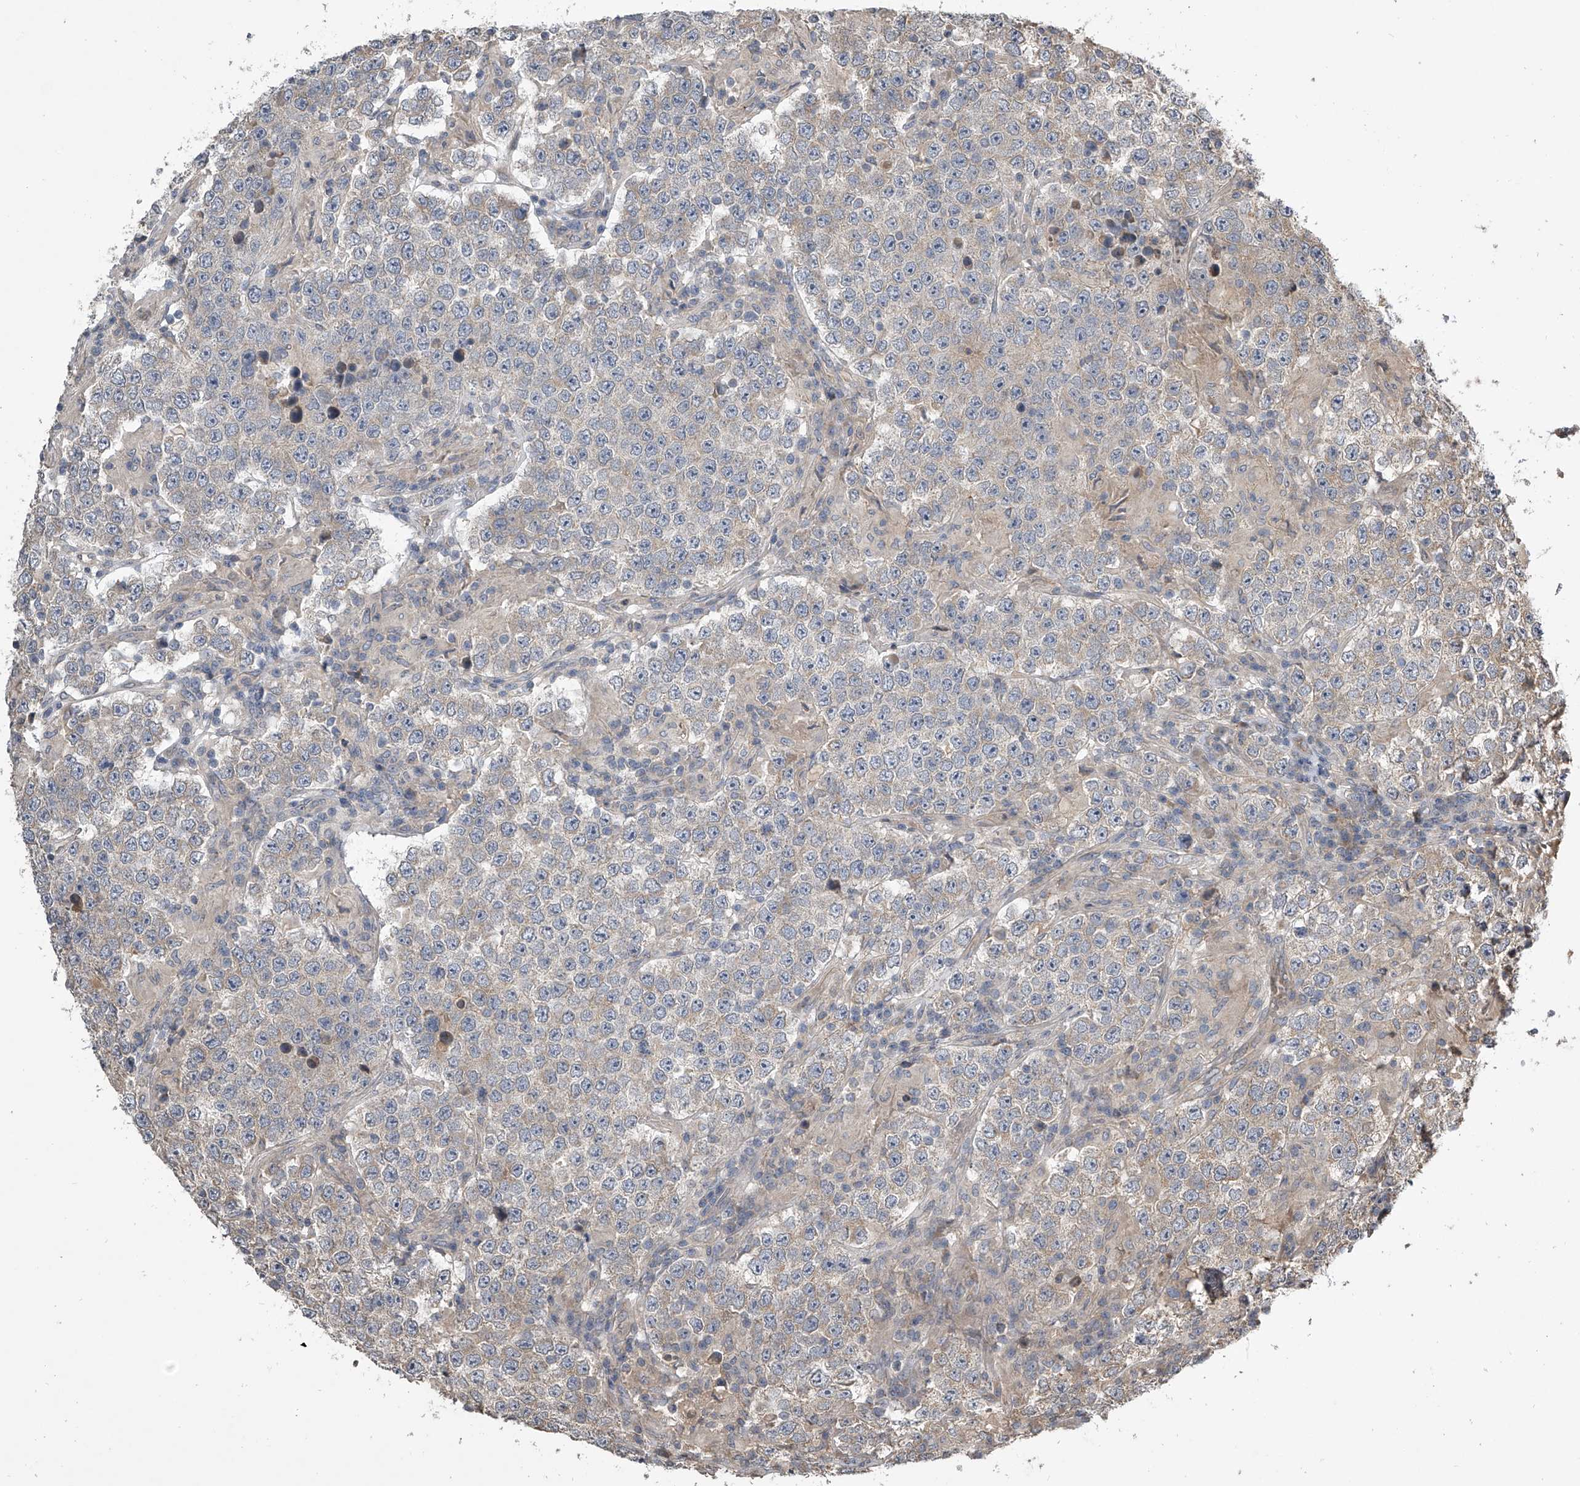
{"staining": {"intensity": "negative", "quantity": "none", "location": "none"}, "tissue": "testis cancer", "cell_type": "Tumor cells", "image_type": "cancer", "snomed": [{"axis": "morphology", "description": "Normal tissue, NOS"}, {"axis": "morphology", "description": "Urothelial carcinoma, High grade"}, {"axis": "morphology", "description": "Seminoma, NOS"}, {"axis": "morphology", "description": "Carcinoma, Embryonal, NOS"}, {"axis": "topography", "description": "Urinary bladder"}, {"axis": "topography", "description": "Testis"}], "caption": "High magnification brightfield microscopy of testis cancer stained with DAB (3,3'-diaminobenzidine) (brown) and counterstained with hematoxylin (blue): tumor cells show no significant positivity.", "gene": "NFS1", "patient": {"sex": "male", "age": 41}}